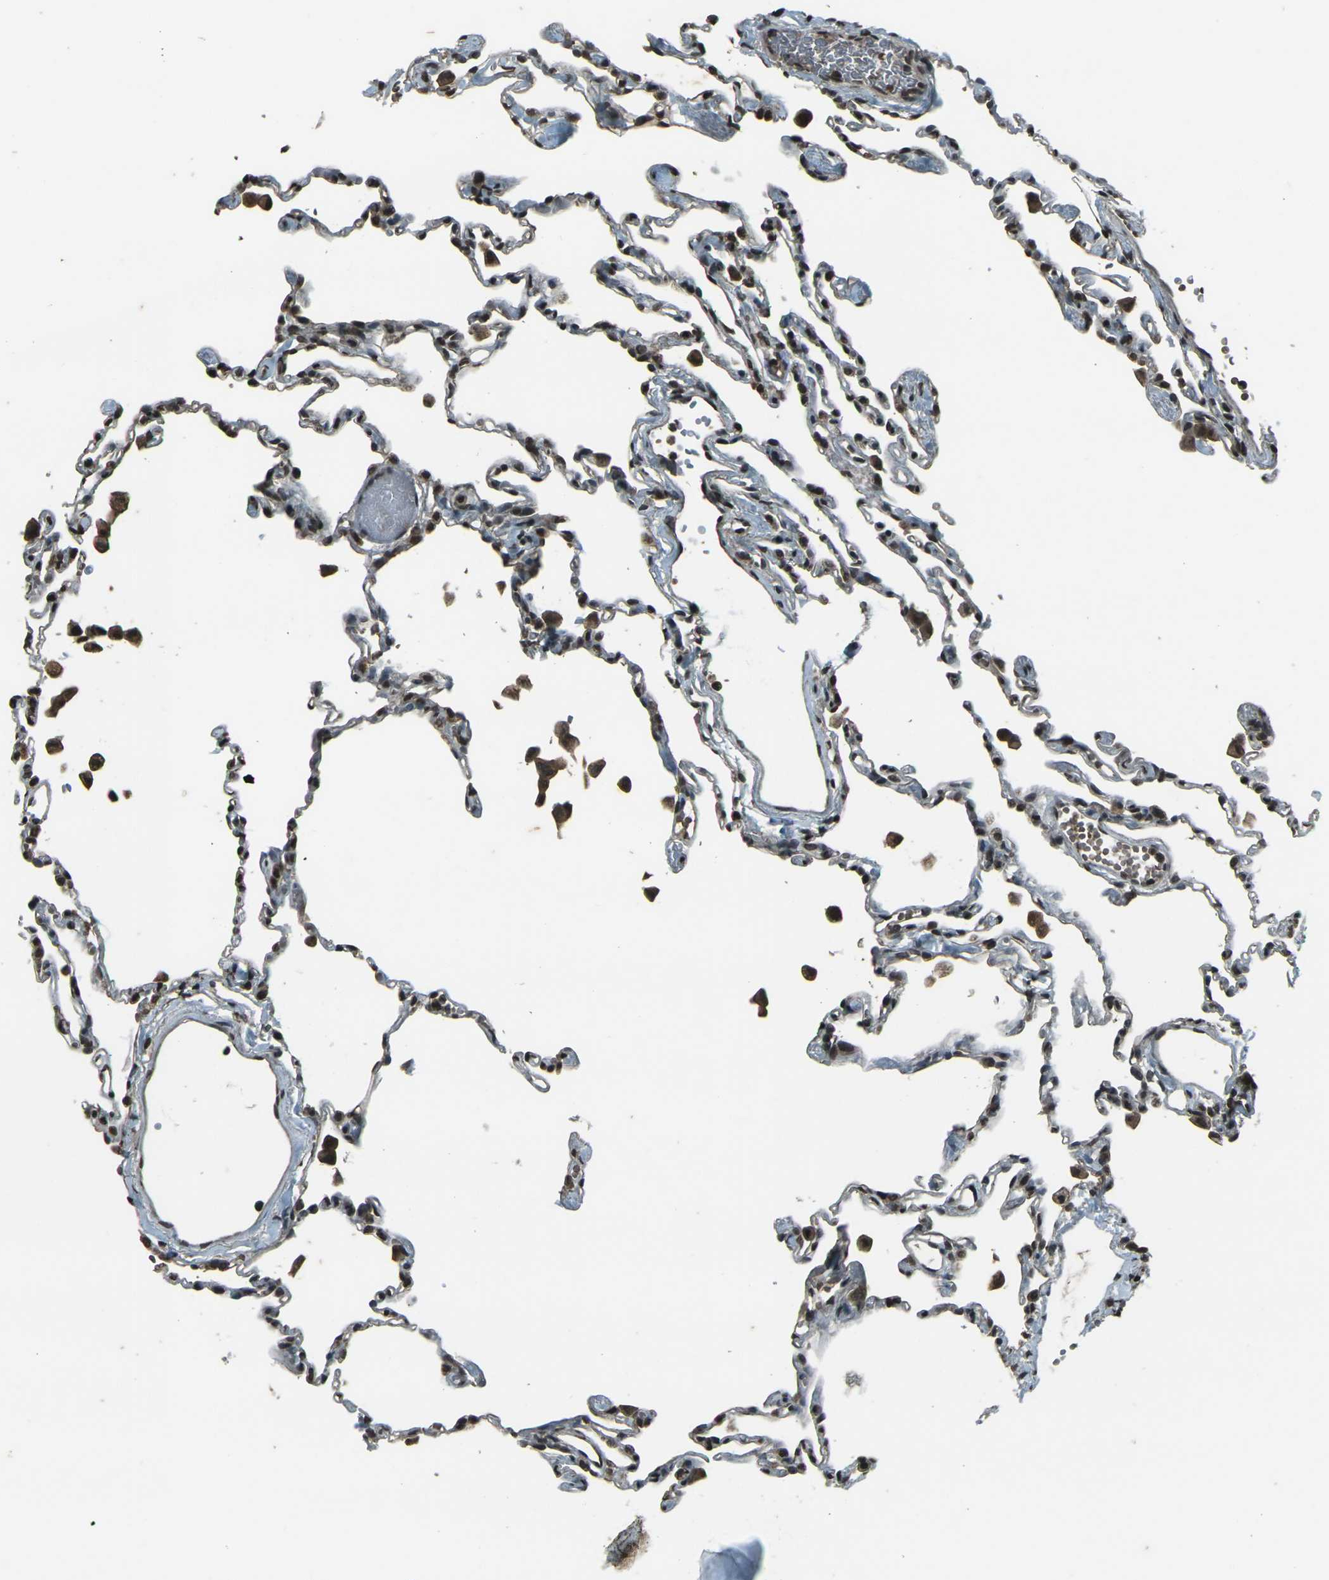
{"staining": {"intensity": "strong", "quantity": "25%-75%", "location": "nuclear"}, "tissue": "lung", "cell_type": "Alveolar cells", "image_type": "normal", "snomed": [{"axis": "morphology", "description": "Normal tissue, NOS"}, {"axis": "topography", "description": "Lung"}], "caption": "Protein staining of unremarkable lung displays strong nuclear expression in approximately 25%-75% of alveolar cells. The staining was performed using DAB (3,3'-diaminobenzidine), with brown indicating positive protein expression. Nuclei are stained blue with hematoxylin.", "gene": "PRPF8", "patient": {"sex": "female", "age": 49}}